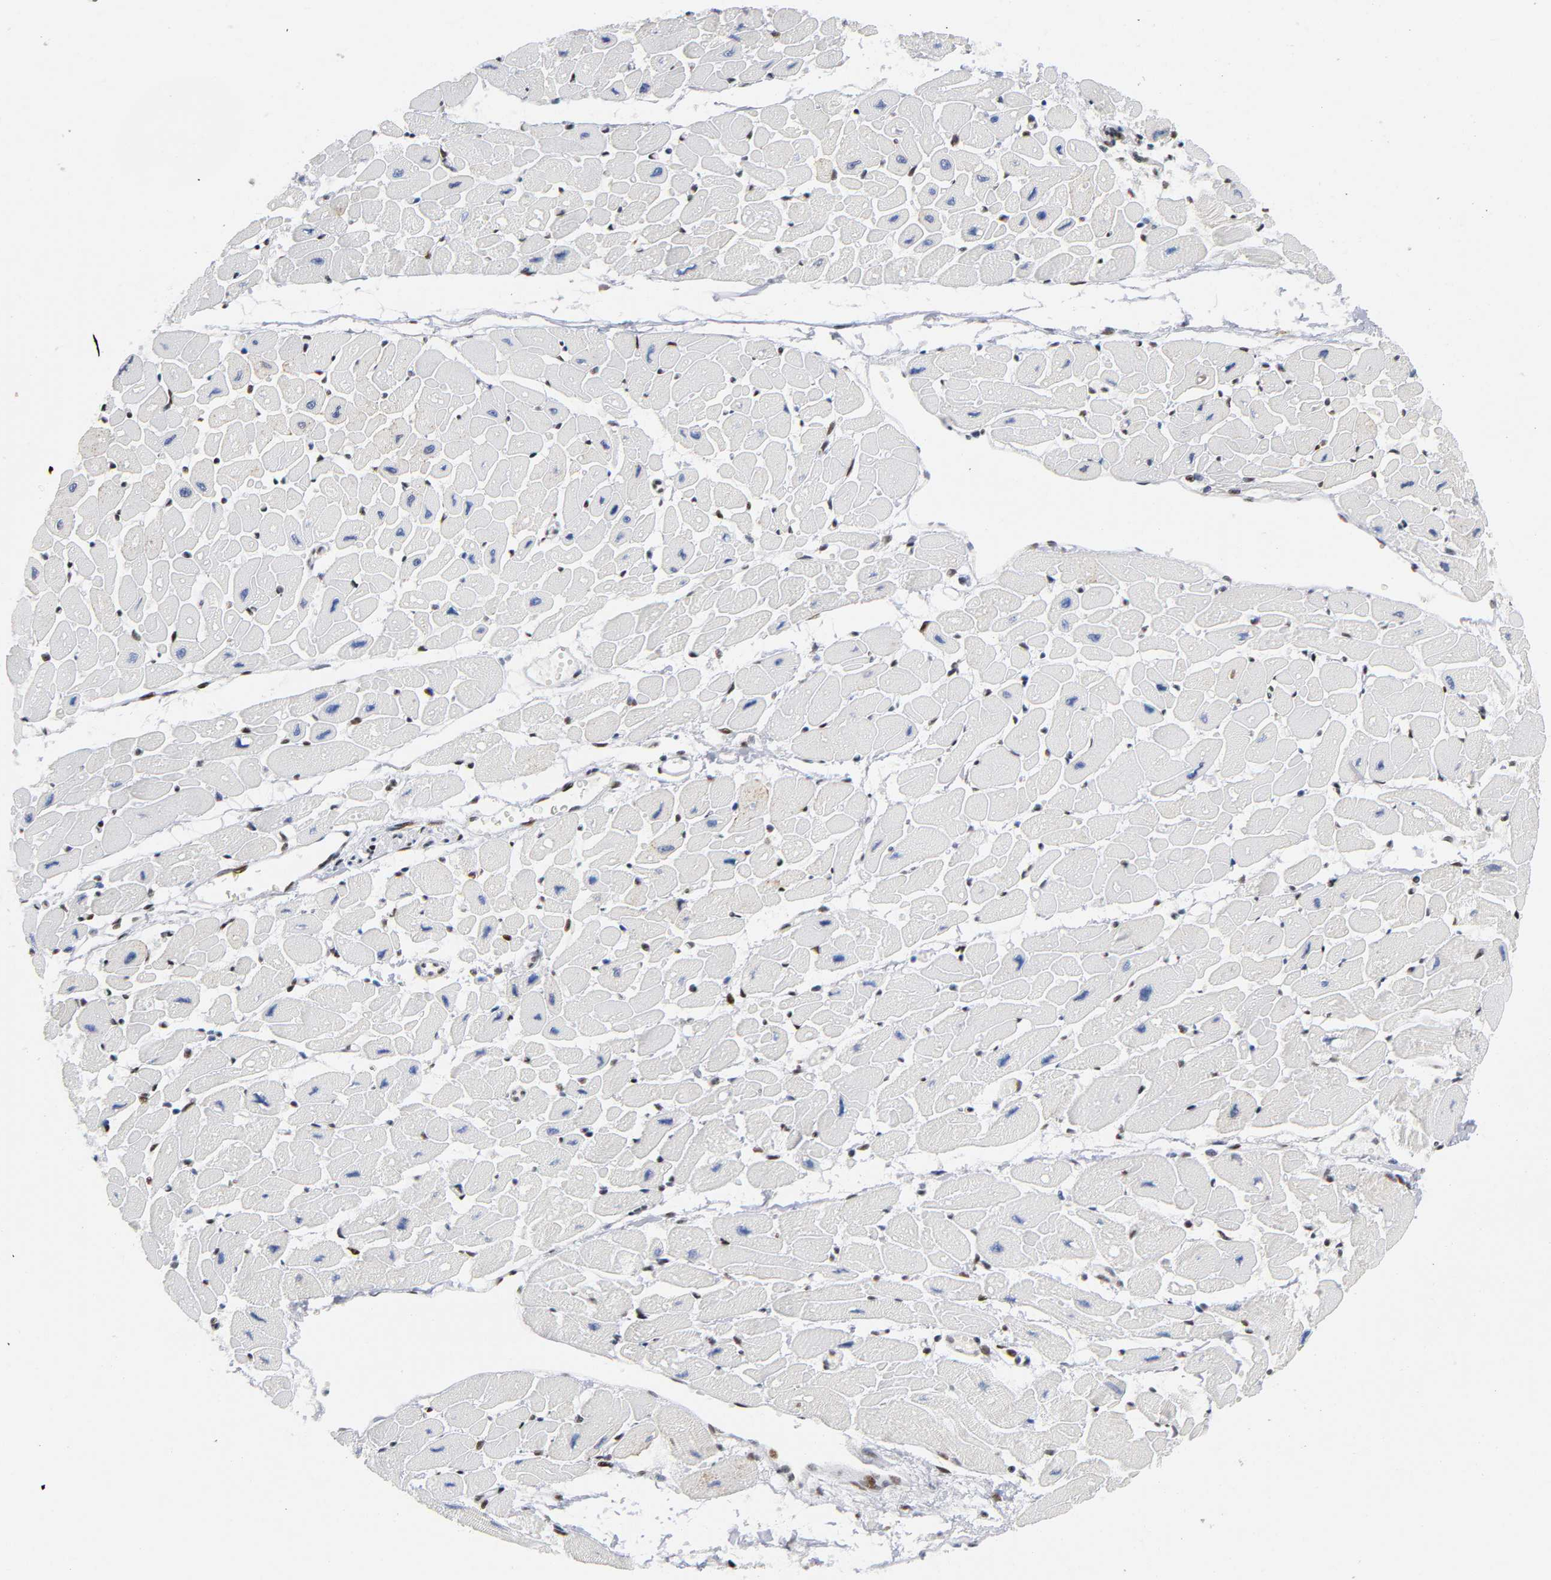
{"staining": {"intensity": "moderate", "quantity": "25%-75%", "location": "nuclear"}, "tissue": "heart muscle", "cell_type": "Cardiomyocytes", "image_type": "normal", "snomed": [{"axis": "morphology", "description": "Normal tissue, NOS"}, {"axis": "topography", "description": "Heart"}], "caption": "The histopathology image reveals staining of unremarkable heart muscle, revealing moderate nuclear protein positivity (brown color) within cardiomyocytes. (DAB (3,3'-diaminobenzidine) IHC, brown staining for protein, blue staining for nuclei).", "gene": "CREBBP", "patient": {"sex": "female", "age": 54}}